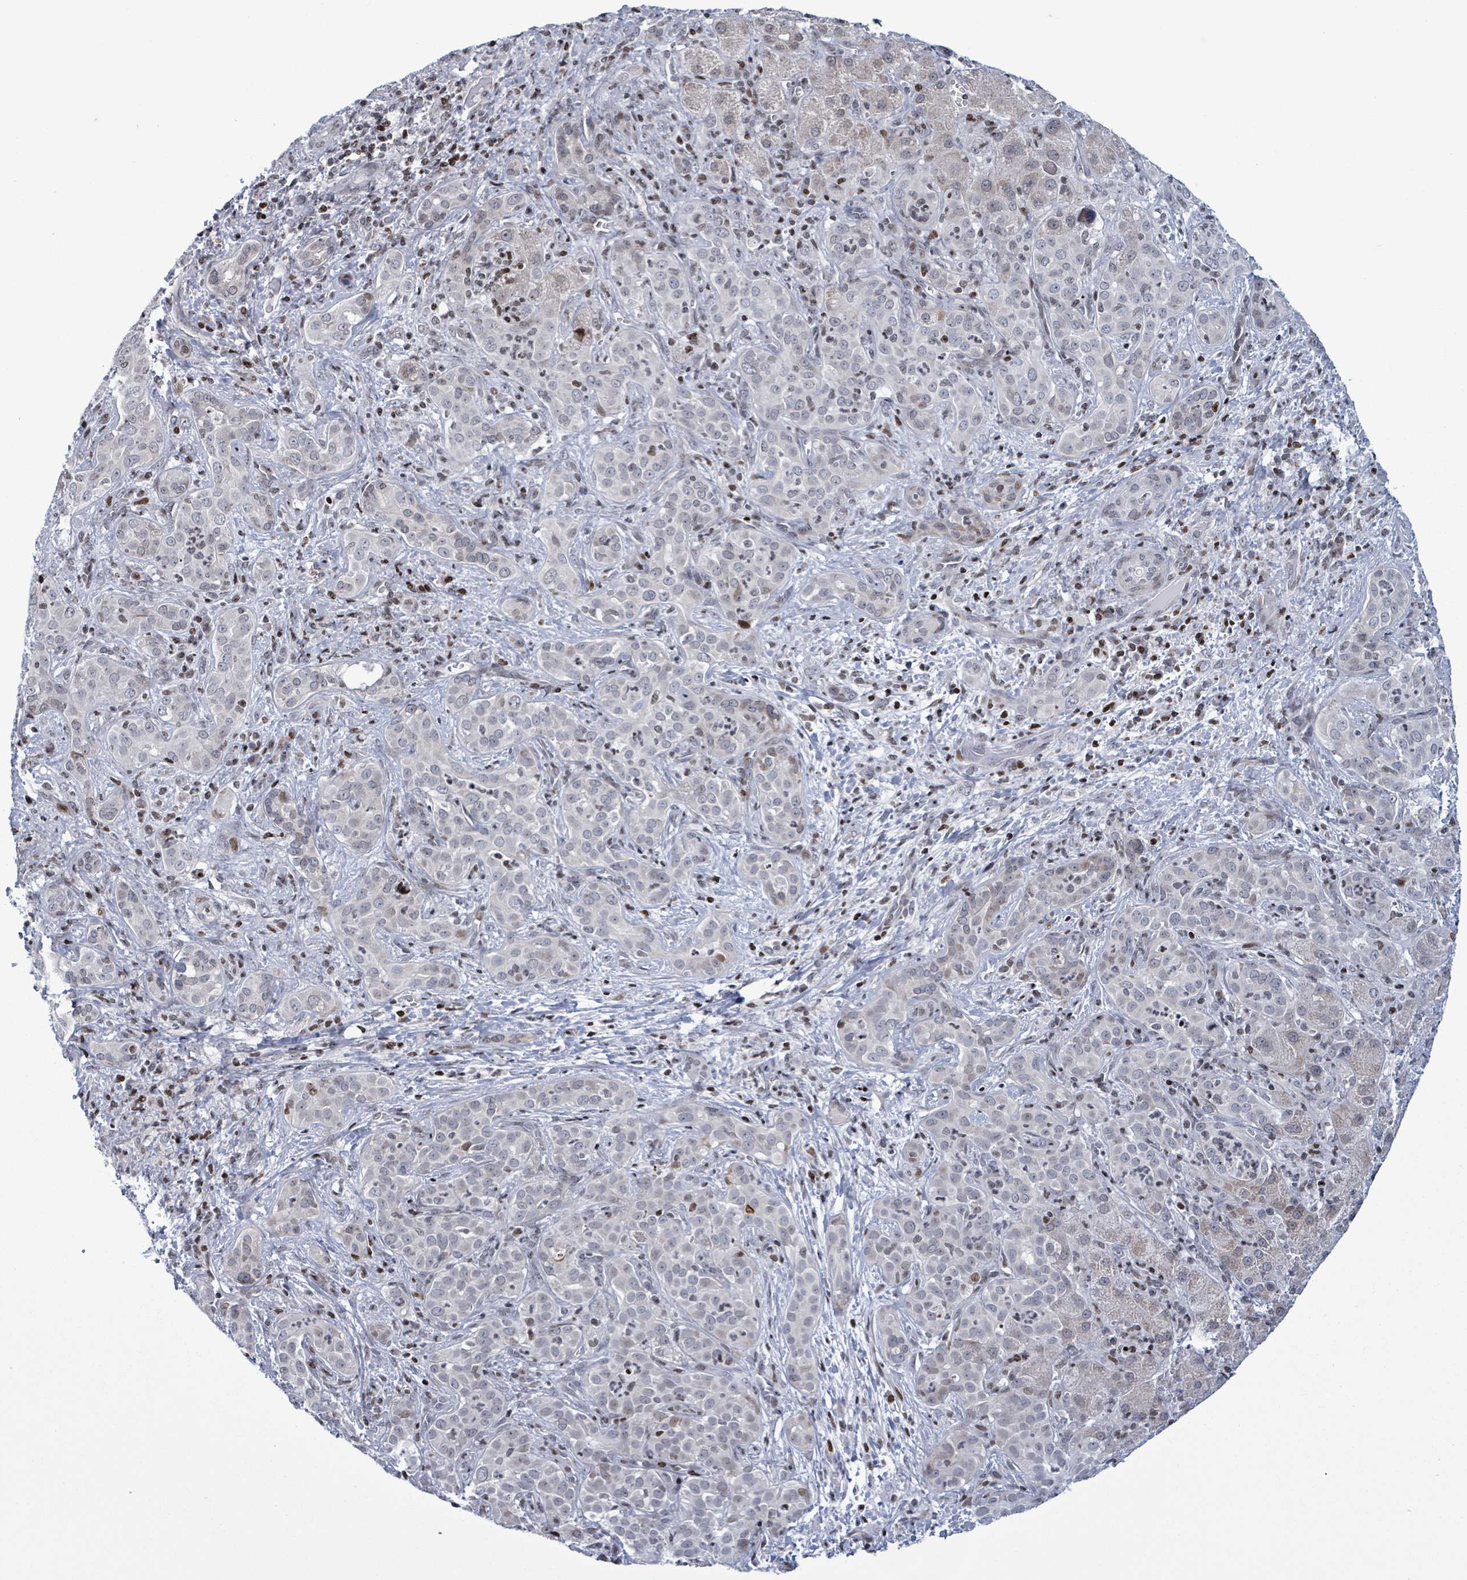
{"staining": {"intensity": "weak", "quantity": "<25%", "location": "nuclear"}, "tissue": "liver cancer", "cell_type": "Tumor cells", "image_type": "cancer", "snomed": [{"axis": "morphology", "description": "Cholangiocarcinoma"}, {"axis": "topography", "description": "Liver"}], "caption": "This is an immunohistochemistry (IHC) histopathology image of human cholangiocarcinoma (liver). There is no positivity in tumor cells.", "gene": "FNDC4", "patient": {"sex": "male", "age": 67}}